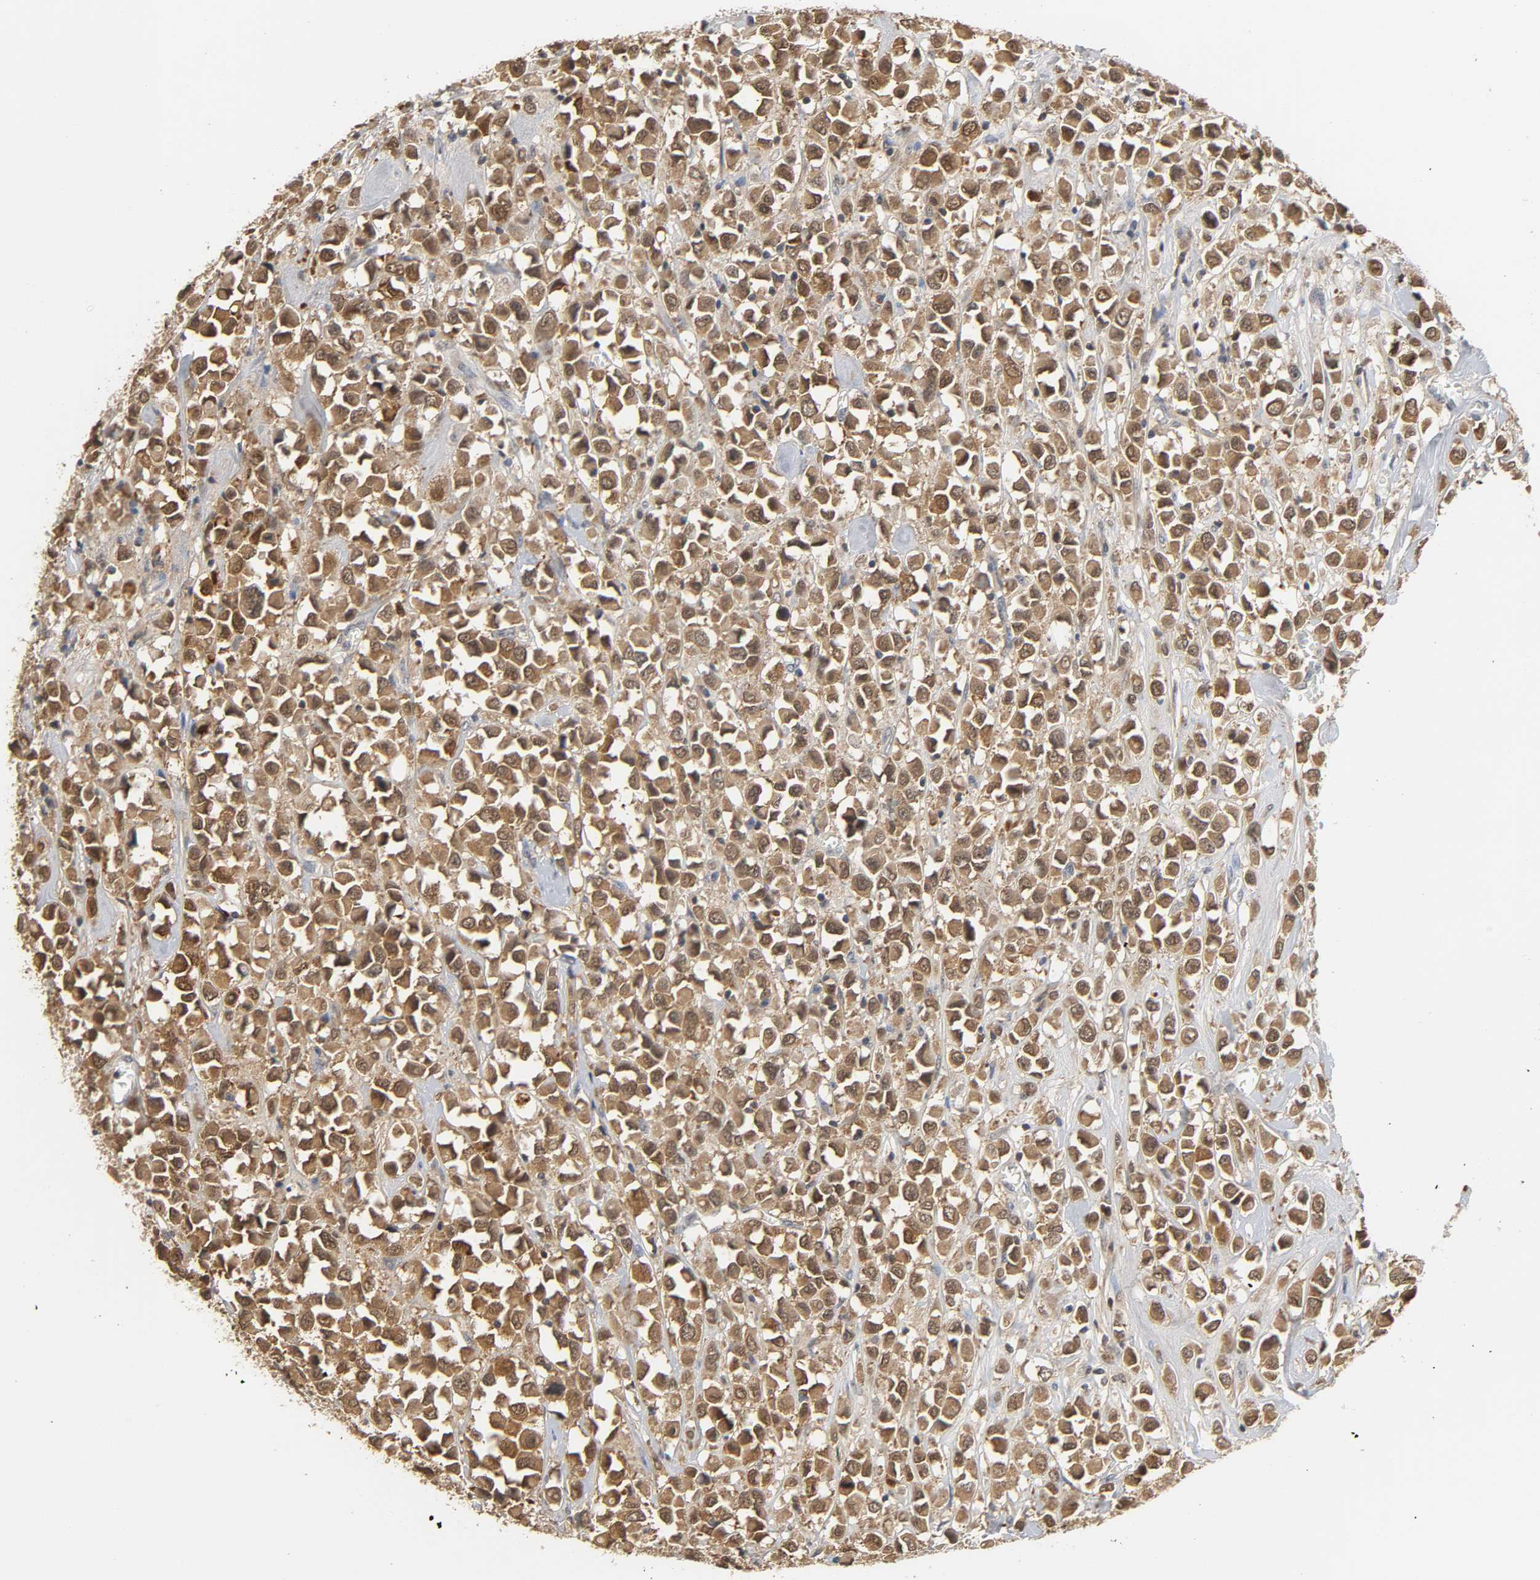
{"staining": {"intensity": "strong", "quantity": ">75%", "location": "cytoplasmic/membranous,nuclear"}, "tissue": "breast cancer", "cell_type": "Tumor cells", "image_type": "cancer", "snomed": [{"axis": "morphology", "description": "Duct carcinoma"}, {"axis": "topography", "description": "Breast"}], "caption": "High-power microscopy captured an IHC histopathology image of breast cancer (infiltrating ductal carcinoma), revealing strong cytoplasmic/membranous and nuclear staining in about >75% of tumor cells.", "gene": "MIF", "patient": {"sex": "female", "age": 61}}